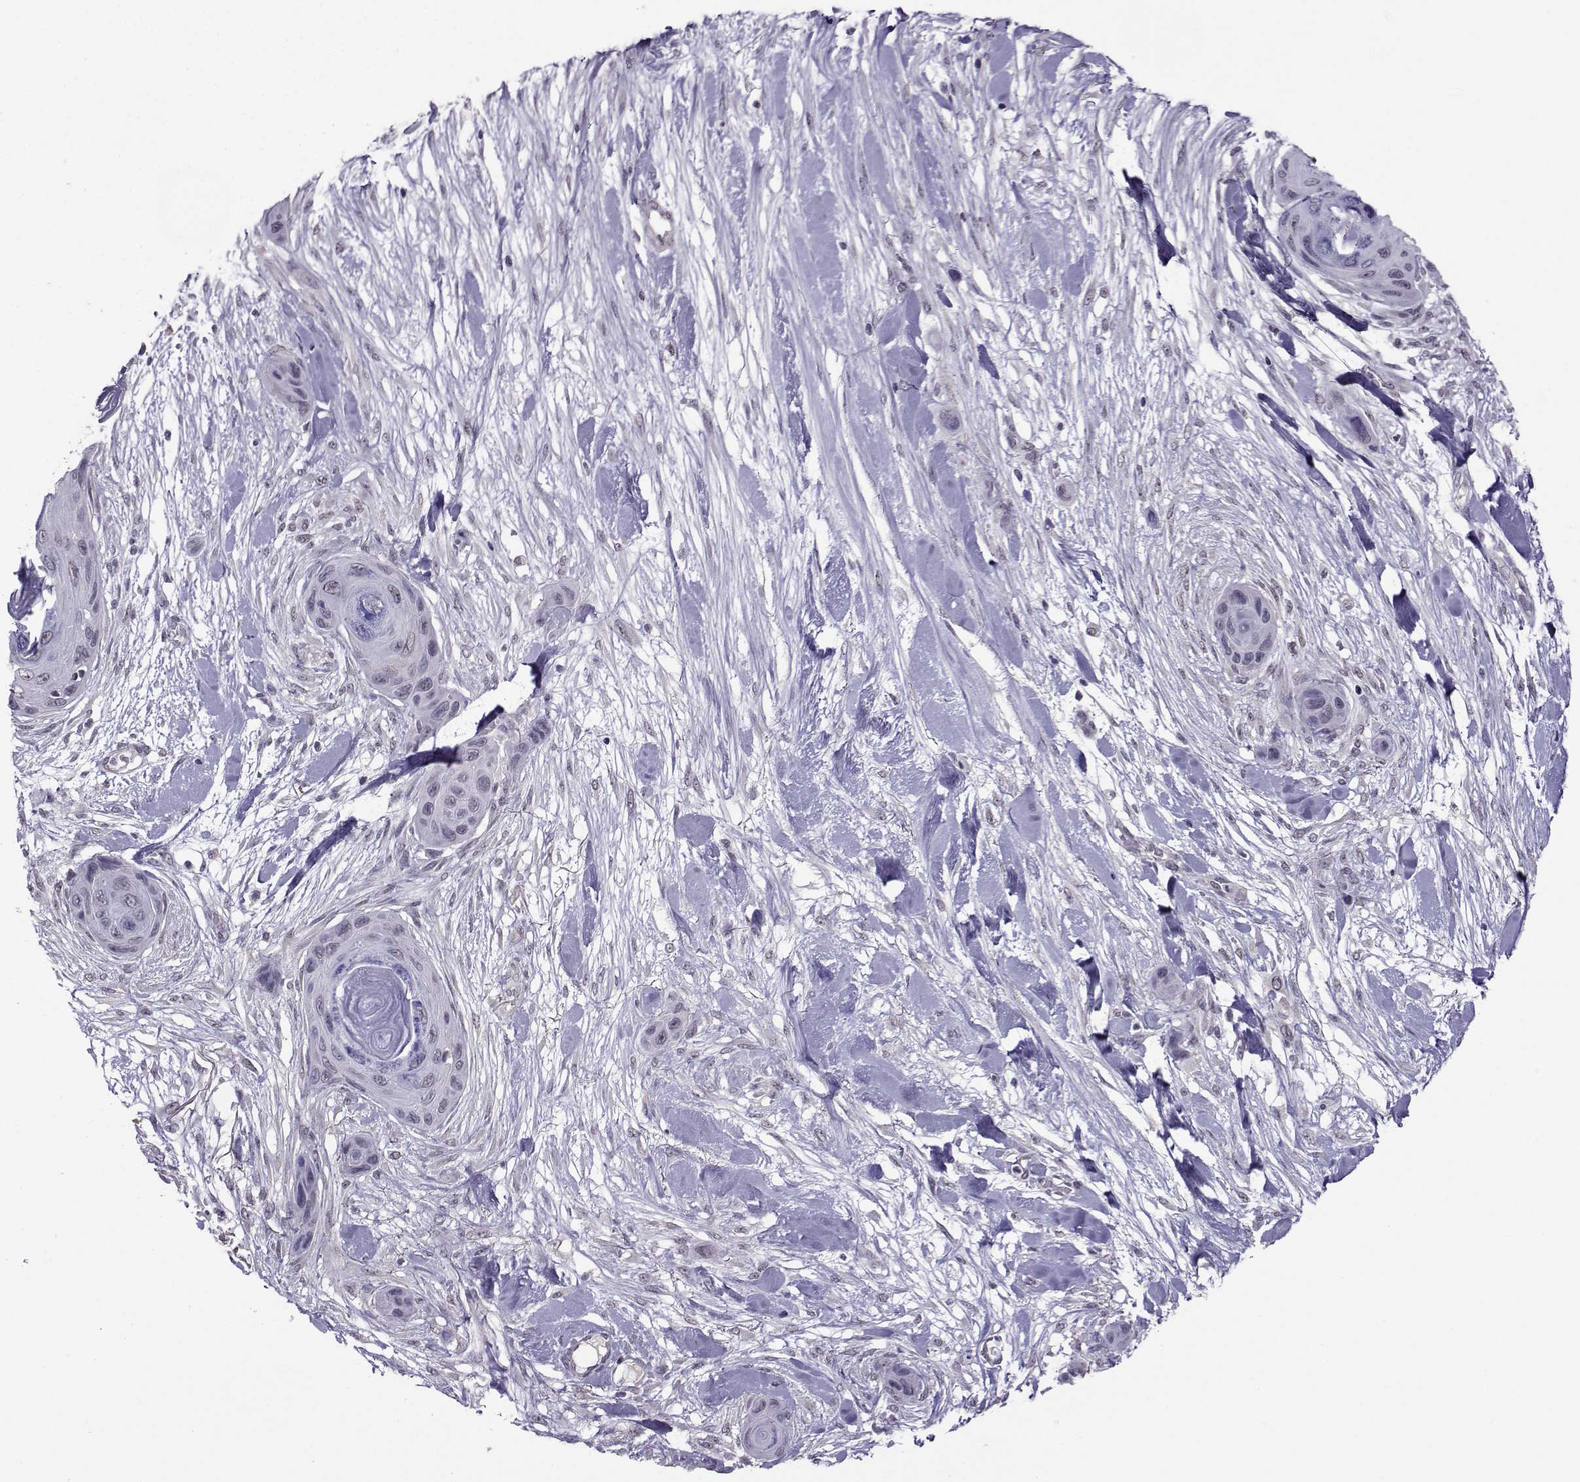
{"staining": {"intensity": "negative", "quantity": "none", "location": "none"}, "tissue": "skin cancer", "cell_type": "Tumor cells", "image_type": "cancer", "snomed": [{"axis": "morphology", "description": "Squamous cell carcinoma, NOS"}, {"axis": "topography", "description": "Skin"}], "caption": "The immunohistochemistry micrograph has no significant expression in tumor cells of skin cancer tissue. The staining was performed using DAB (3,3'-diaminobenzidine) to visualize the protein expression in brown, while the nuclei were stained in blue with hematoxylin (Magnification: 20x).", "gene": "DDX20", "patient": {"sex": "male", "age": 82}}